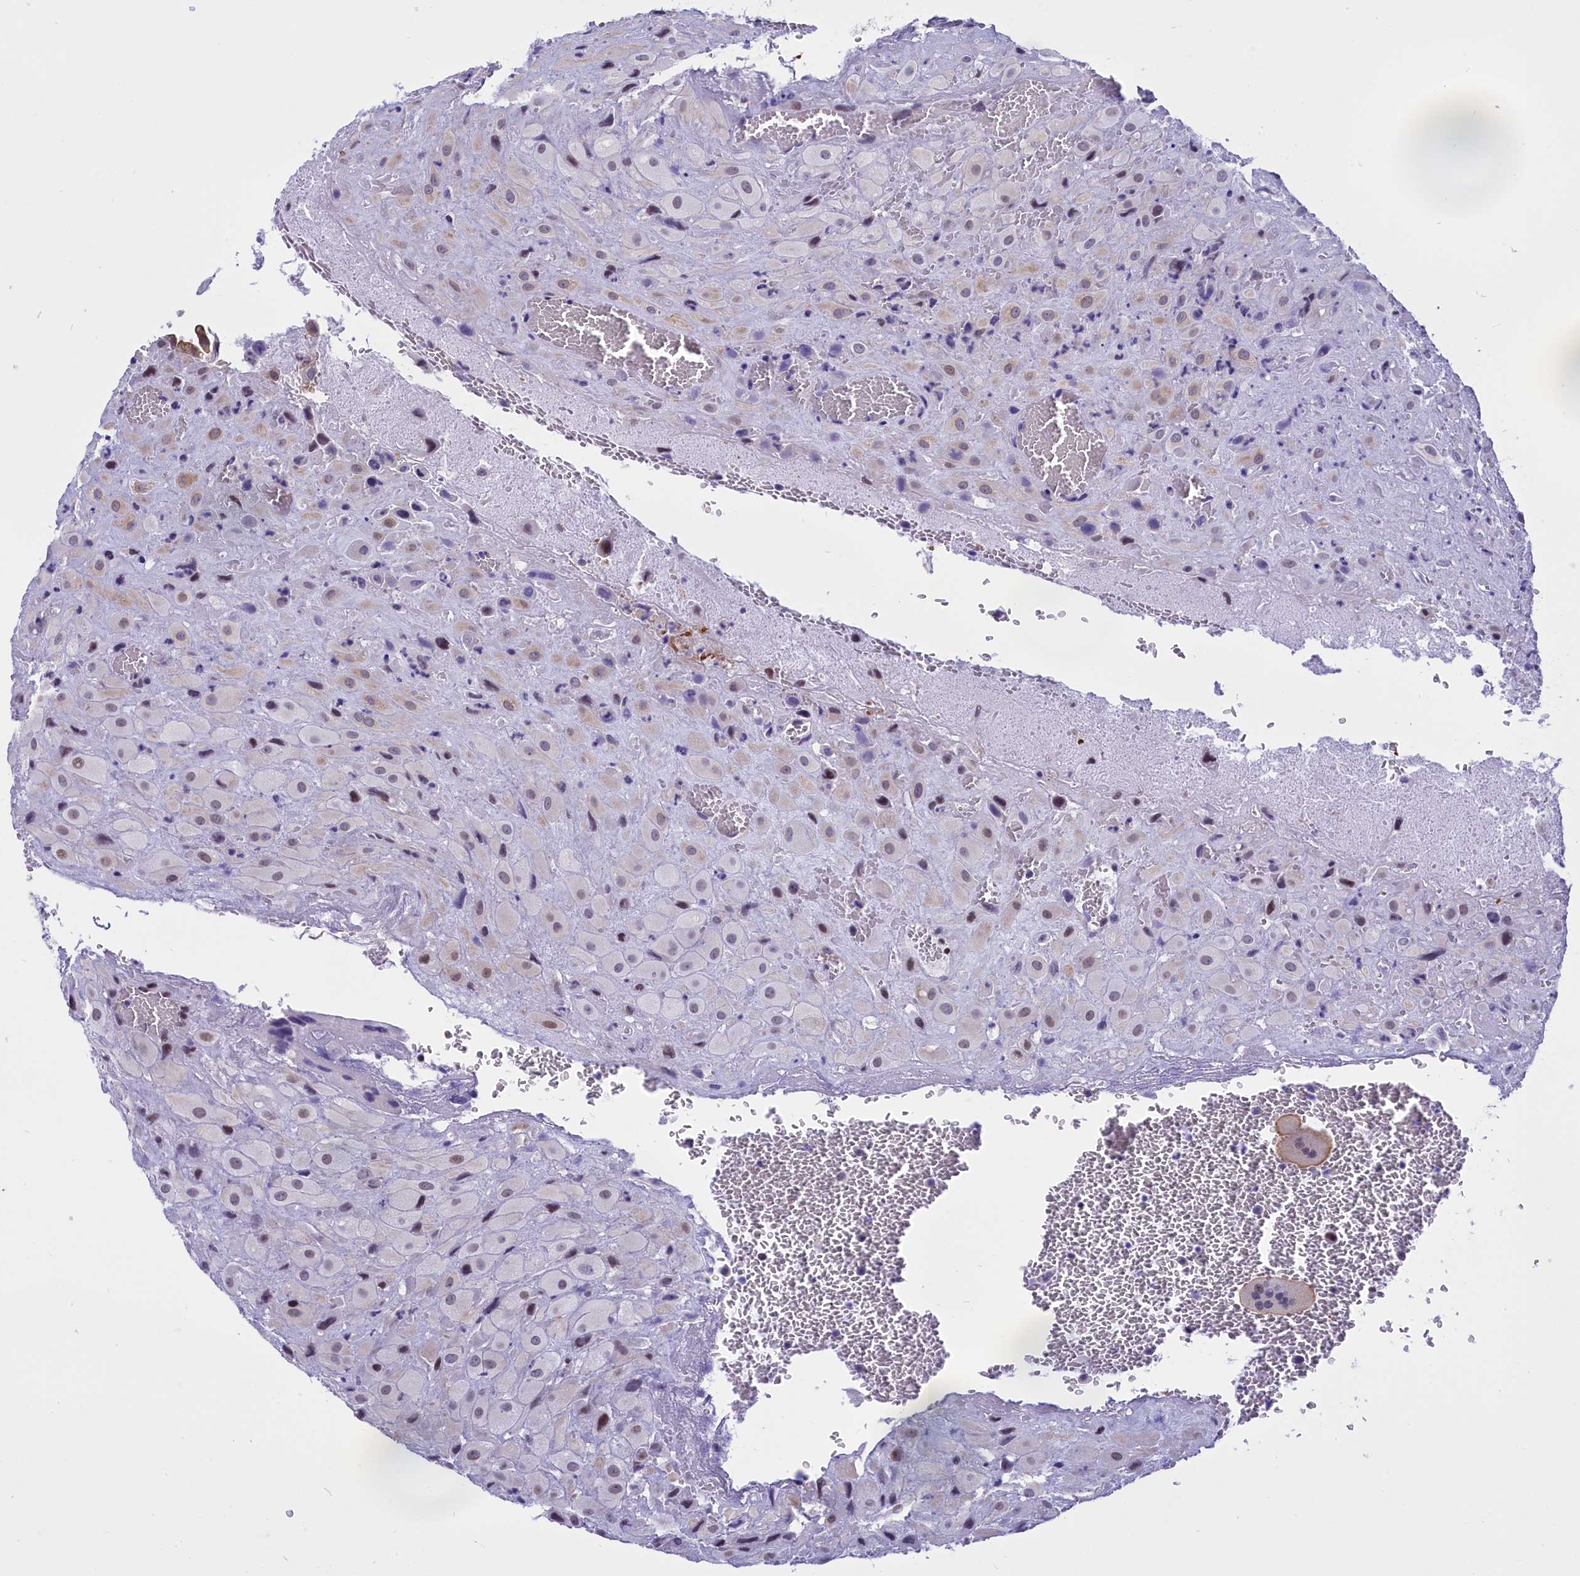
{"staining": {"intensity": "moderate", "quantity": "<25%", "location": "cytoplasmic/membranous,nuclear"}, "tissue": "placenta", "cell_type": "Decidual cells", "image_type": "normal", "snomed": [{"axis": "morphology", "description": "Normal tissue, NOS"}, {"axis": "topography", "description": "Placenta"}], "caption": "The photomicrograph reveals immunohistochemical staining of benign placenta. There is moderate cytoplasmic/membranous,nuclear expression is appreciated in about <25% of decidual cells.", "gene": "SPIRE2", "patient": {"sex": "female", "age": 35}}